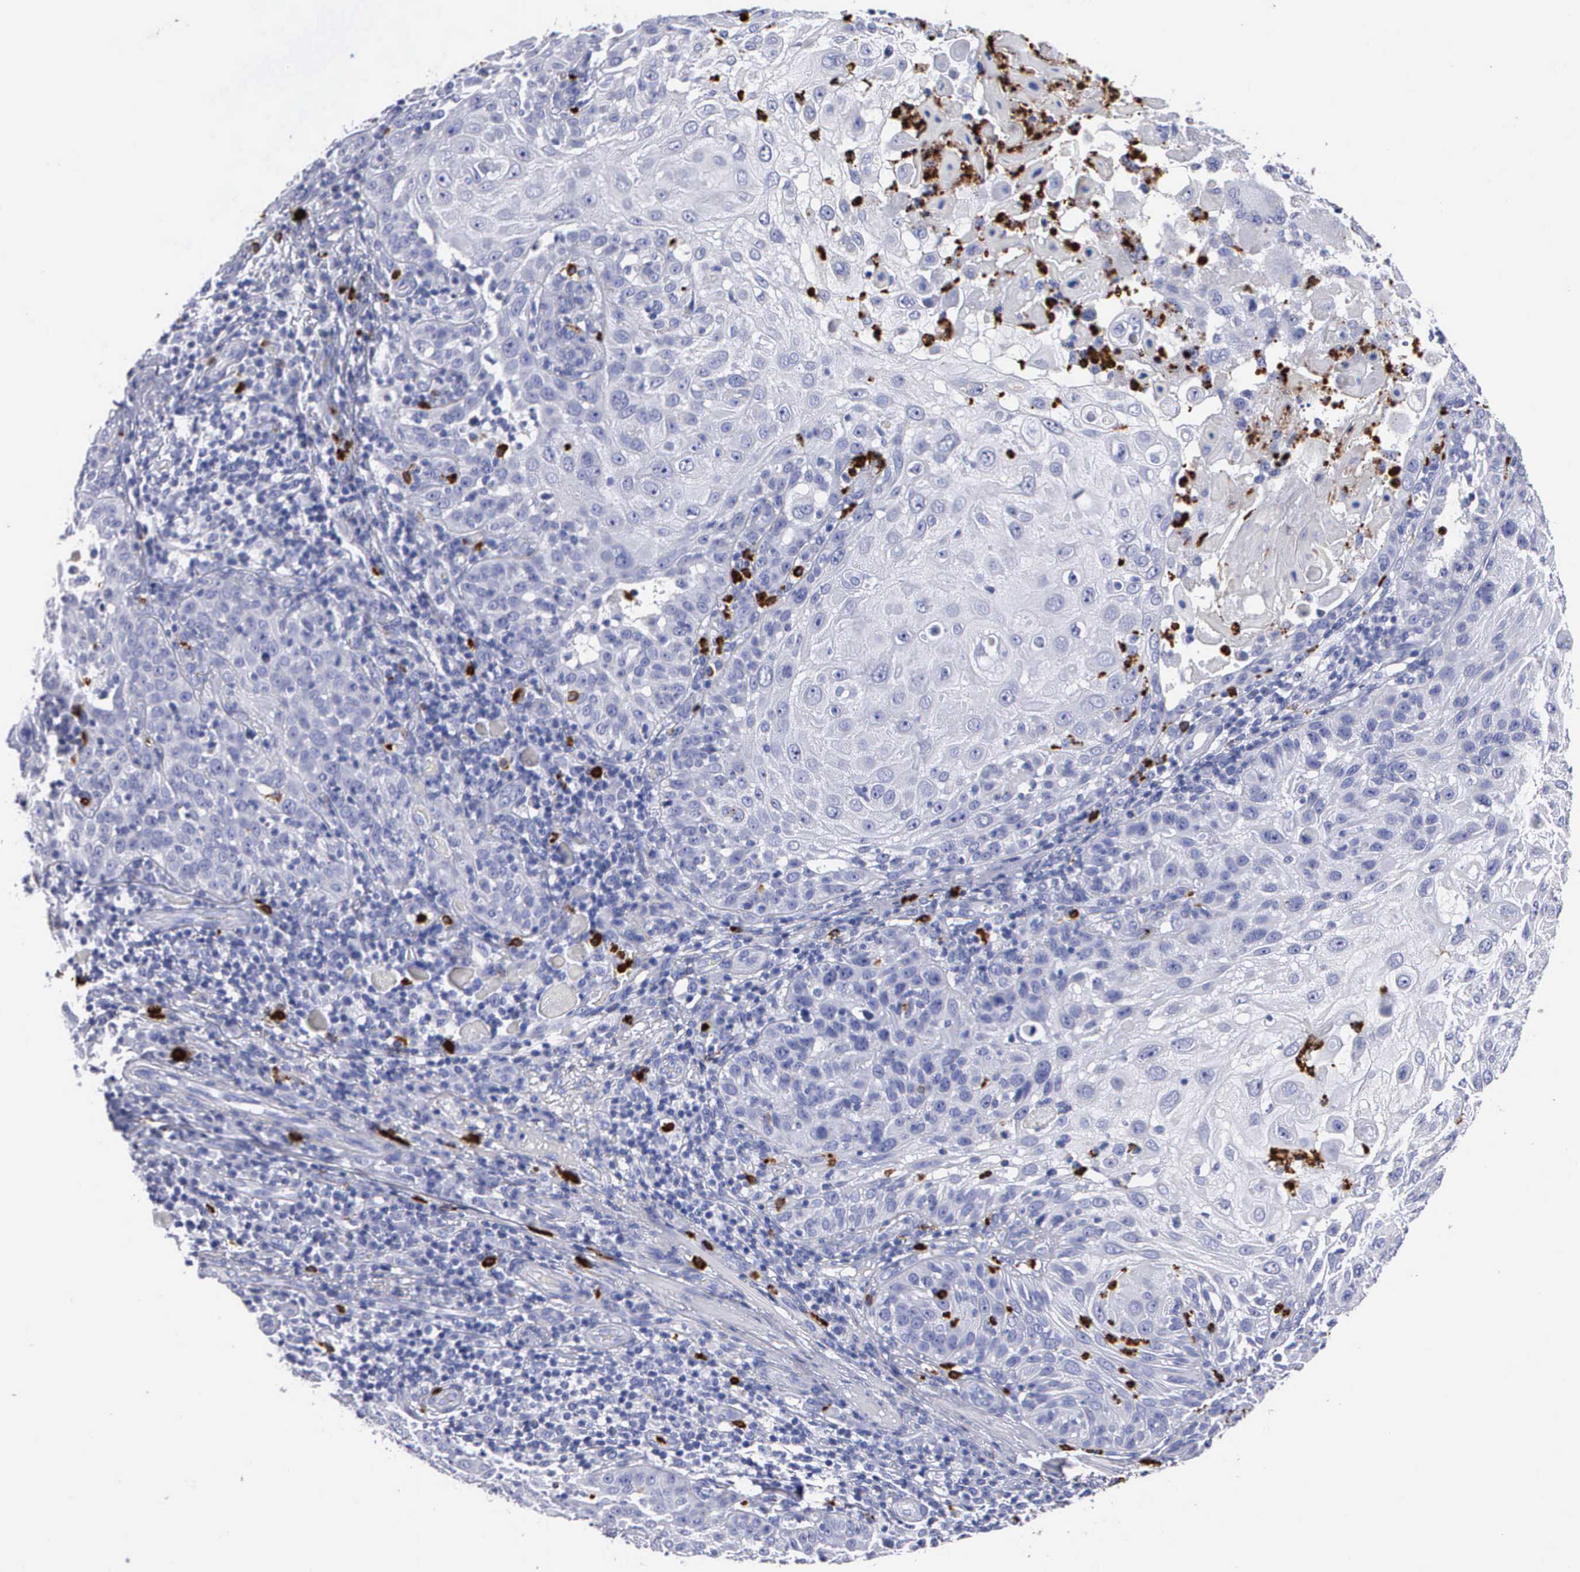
{"staining": {"intensity": "negative", "quantity": "none", "location": "none"}, "tissue": "skin cancer", "cell_type": "Tumor cells", "image_type": "cancer", "snomed": [{"axis": "morphology", "description": "Squamous cell carcinoma, NOS"}, {"axis": "topography", "description": "Skin"}], "caption": "Human skin cancer (squamous cell carcinoma) stained for a protein using immunohistochemistry (IHC) shows no positivity in tumor cells.", "gene": "CTSG", "patient": {"sex": "female", "age": 89}}